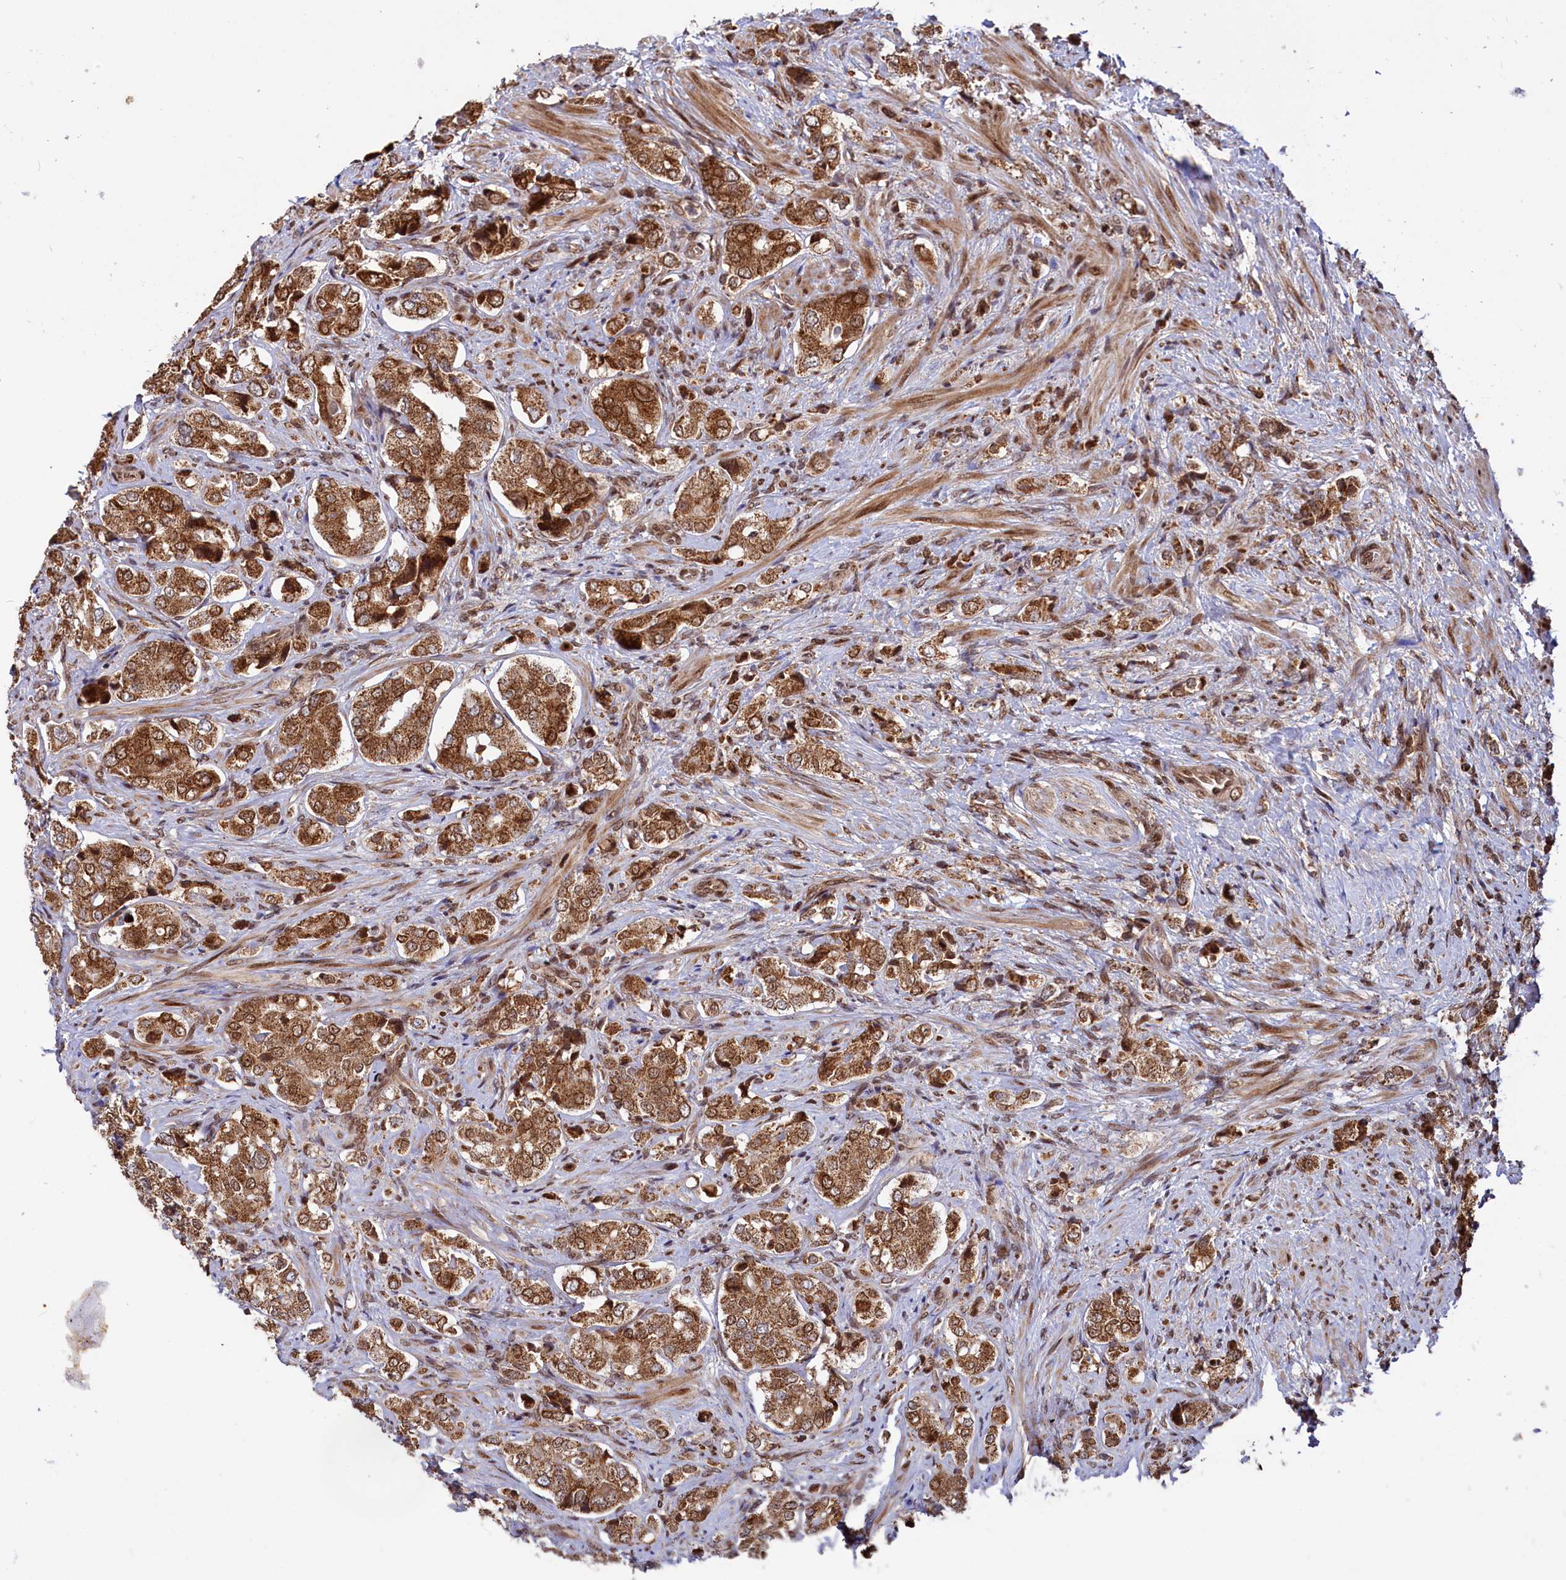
{"staining": {"intensity": "strong", "quantity": ">75%", "location": "cytoplasmic/membranous"}, "tissue": "prostate cancer", "cell_type": "Tumor cells", "image_type": "cancer", "snomed": [{"axis": "morphology", "description": "Adenocarcinoma, High grade"}, {"axis": "topography", "description": "Prostate"}], "caption": "Prostate cancer (adenocarcinoma (high-grade)) stained for a protein shows strong cytoplasmic/membranous positivity in tumor cells. (brown staining indicates protein expression, while blue staining denotes nuclei).", "gene": "PHC3", "patient": {"sex": "male", "age": 65}}